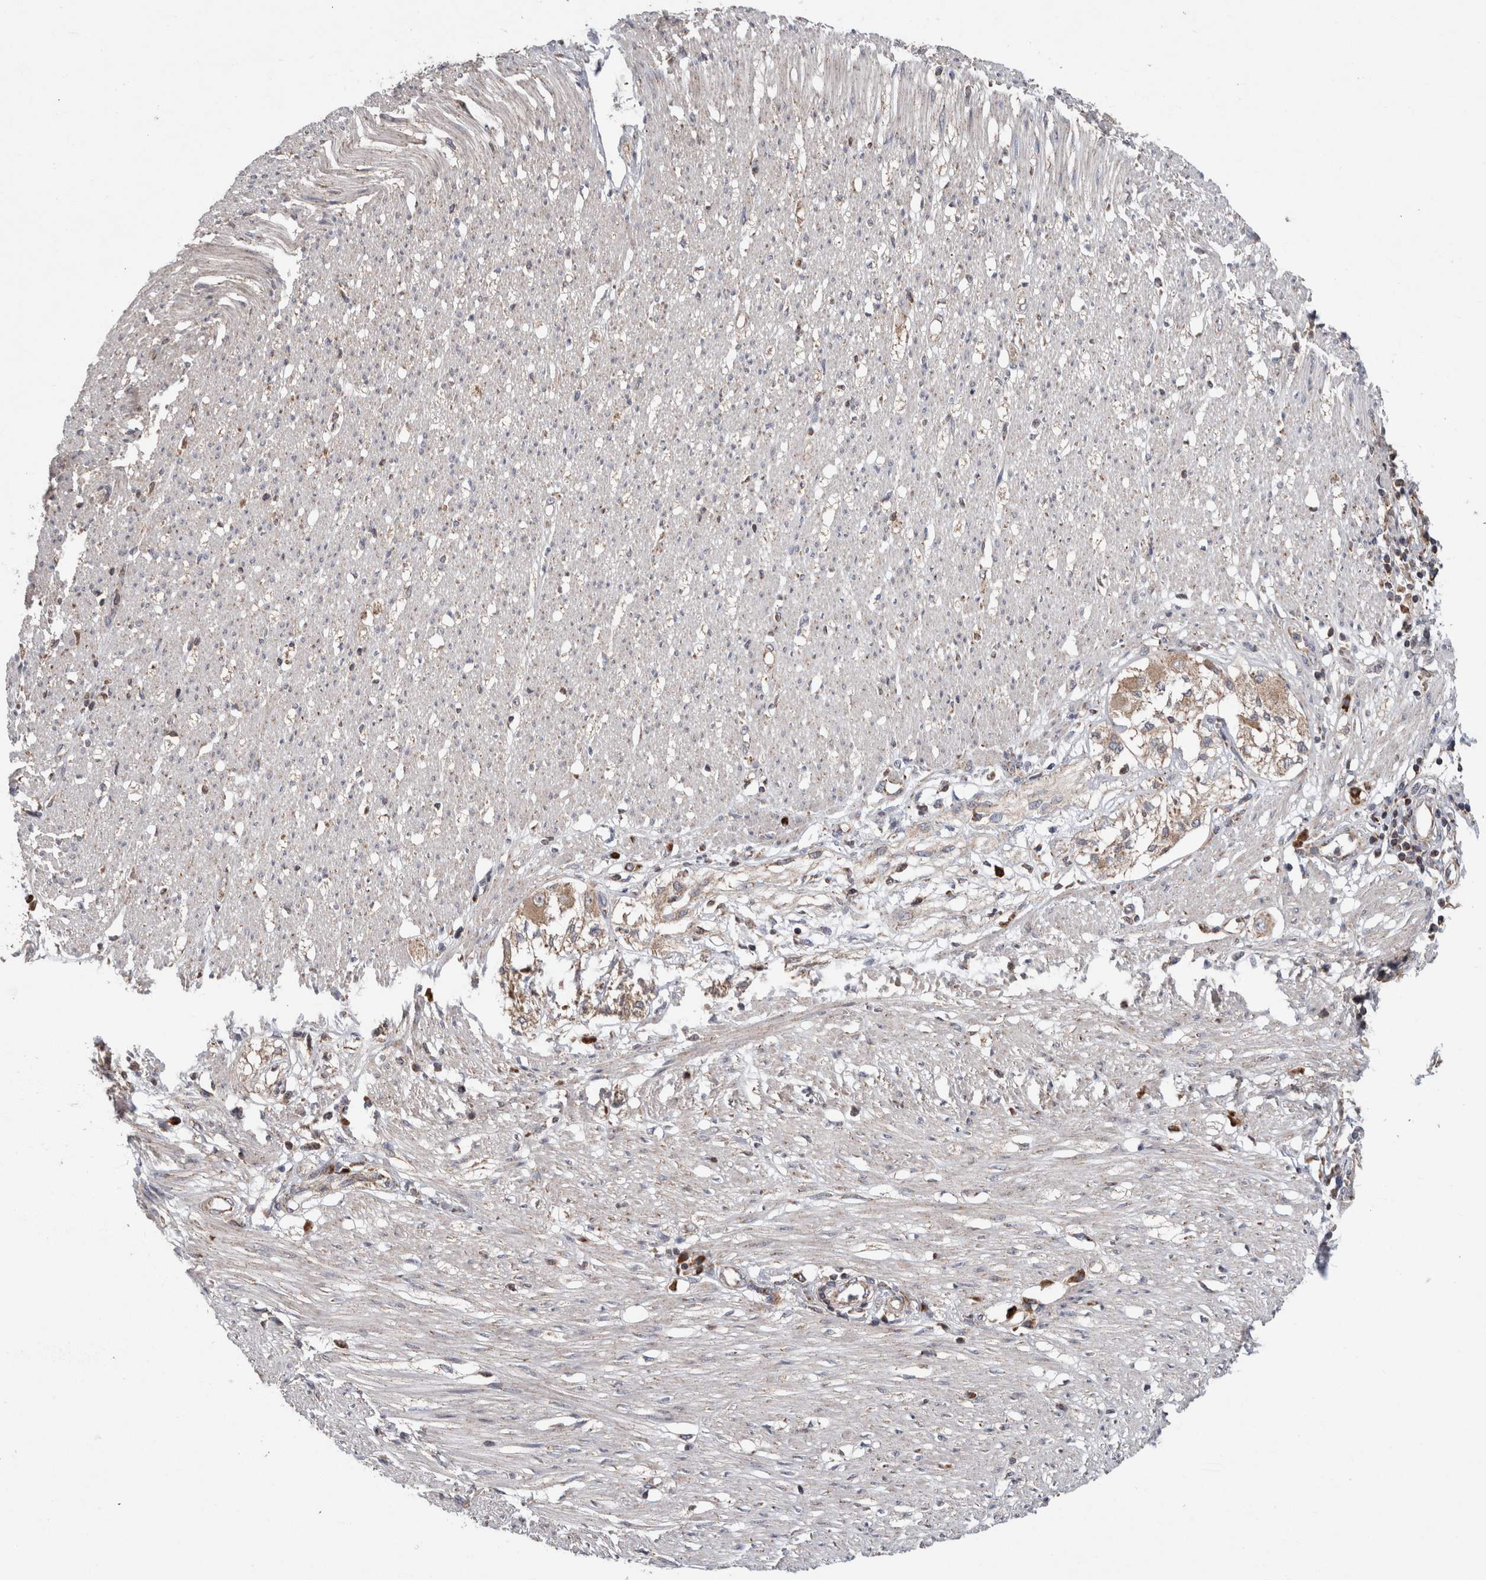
{"staining": {"intensity": "weak", "quantity": "25%-75%", "location": "cytoplasmic/membranous"}, "tissue": "smooth muscle", "cell_type": "Smooth muscle cells", "image_type": "normal", "snomed": [{"axis": "morphology", "description": "Normal tissue, NOS"}, {"axis": "morphology", "description": "Adenocarcinoma, NOS"}, {"axis": "topography", "description": "Colon"}, {"axis": "topography", "description": "Peripheral nerve tissue"}], "caption": "DAB (3,3'-diaminobenzidine) immunohistochemical staining of unremarkable smooth muscle exhibits weak cytoplasmic/membranous protein expression in approximately 25%-75% of smooth muscle cells. (DAB (3,3'-diaminobenzidine) IHC with brightfield microscopy, high magnification).", "gene": "KIF21B", "patient": {"sex": "male", "age": 14}}